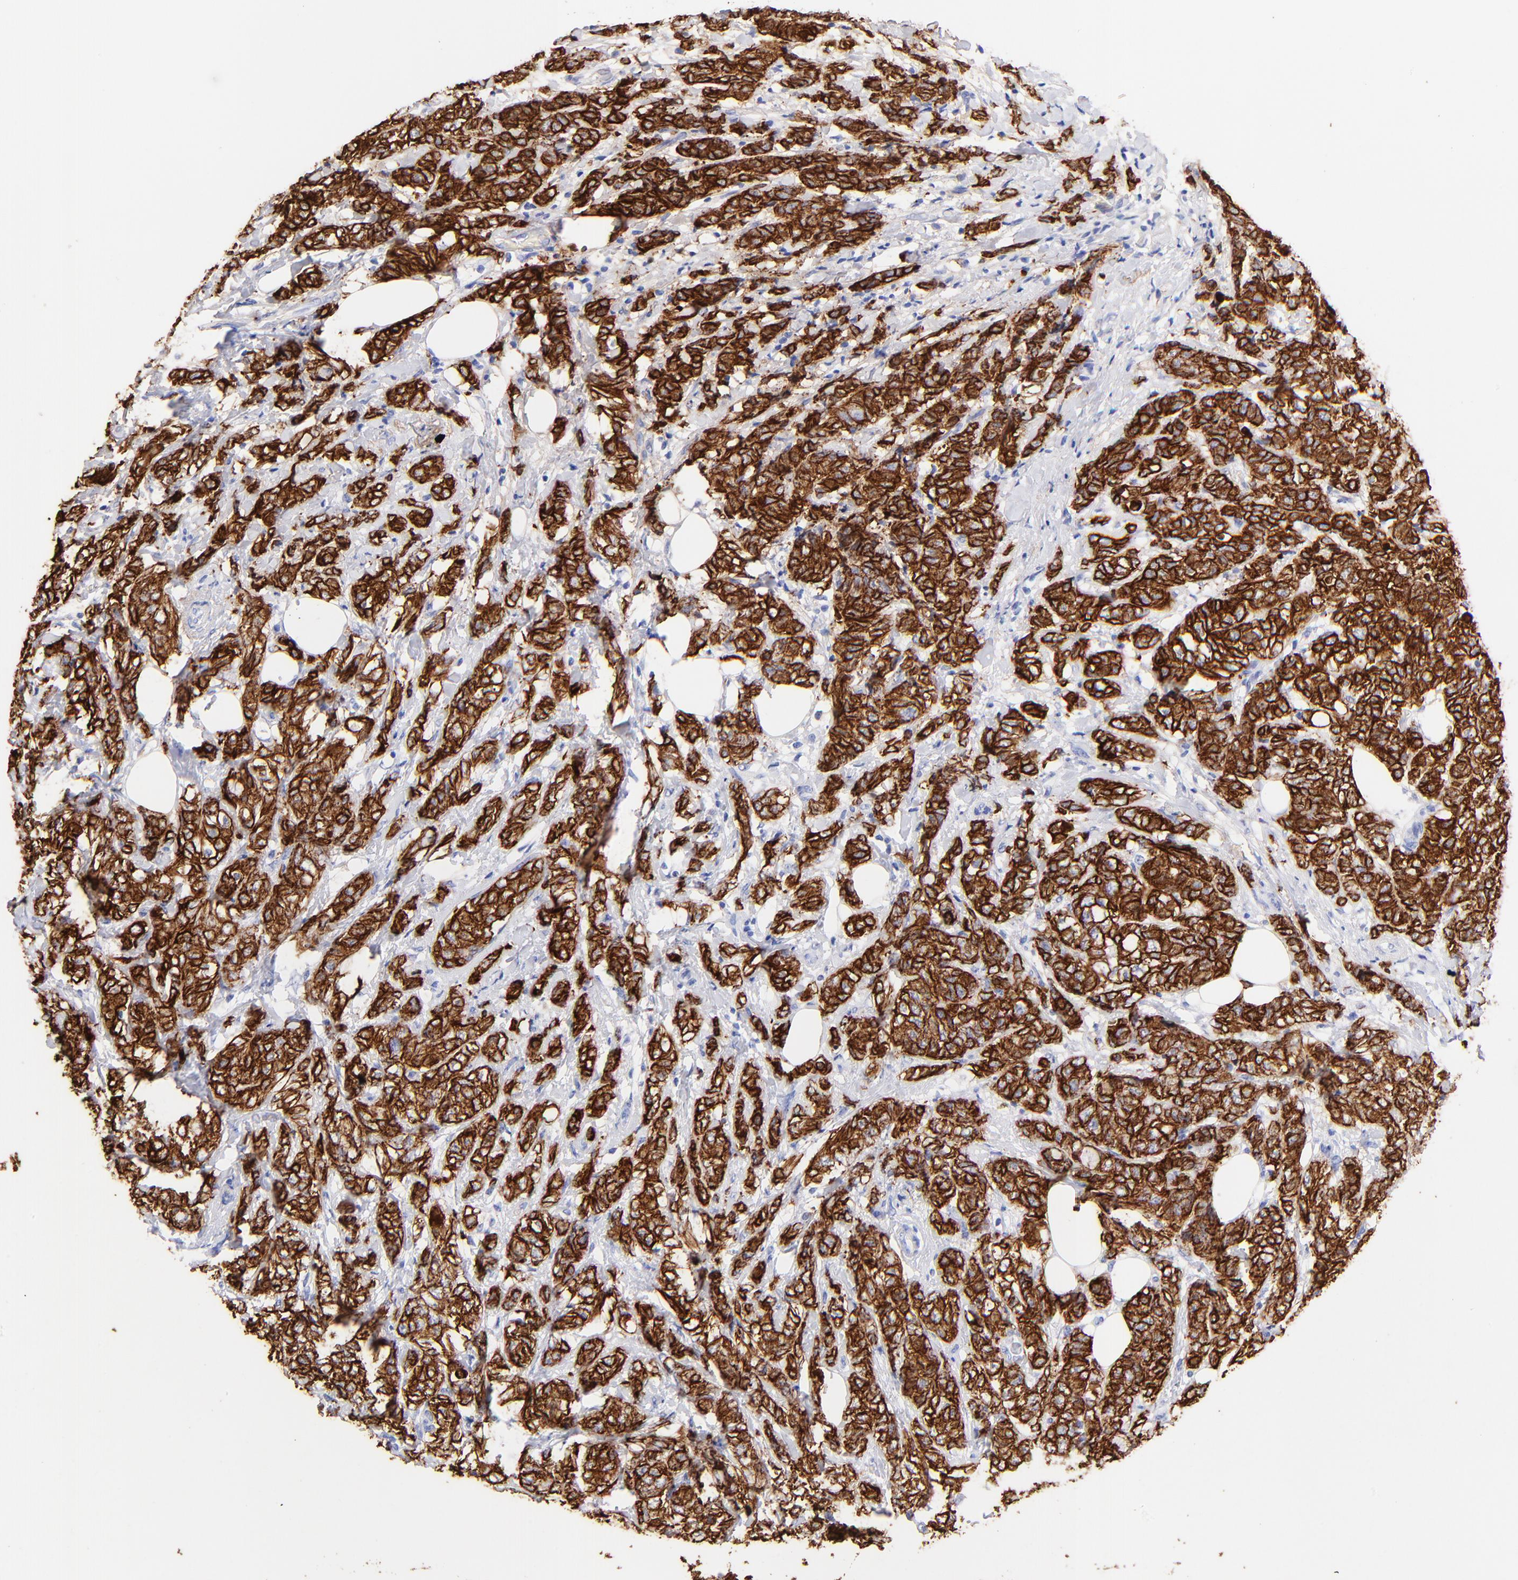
{"staining": {"intensity": "strong", "quantity": ">75%", "location": "cytoplasmic/membranous"}, "tissue": "breast cancer", "cell_type": "Tumor cells", "image_type": "cancer", "snomed": [{"axis": "morphology", "description": "Lobular carcinoma"}, {"axis": "topography", "description": "Breast"}], "caption": "Breast cancer stained for a protein (brown) shows strong cytoplasmic/membranous positive staining in approximately >75% of tumor cells.", "gene": "KRT19", "patient": {"sex": "female", "age": 60}}